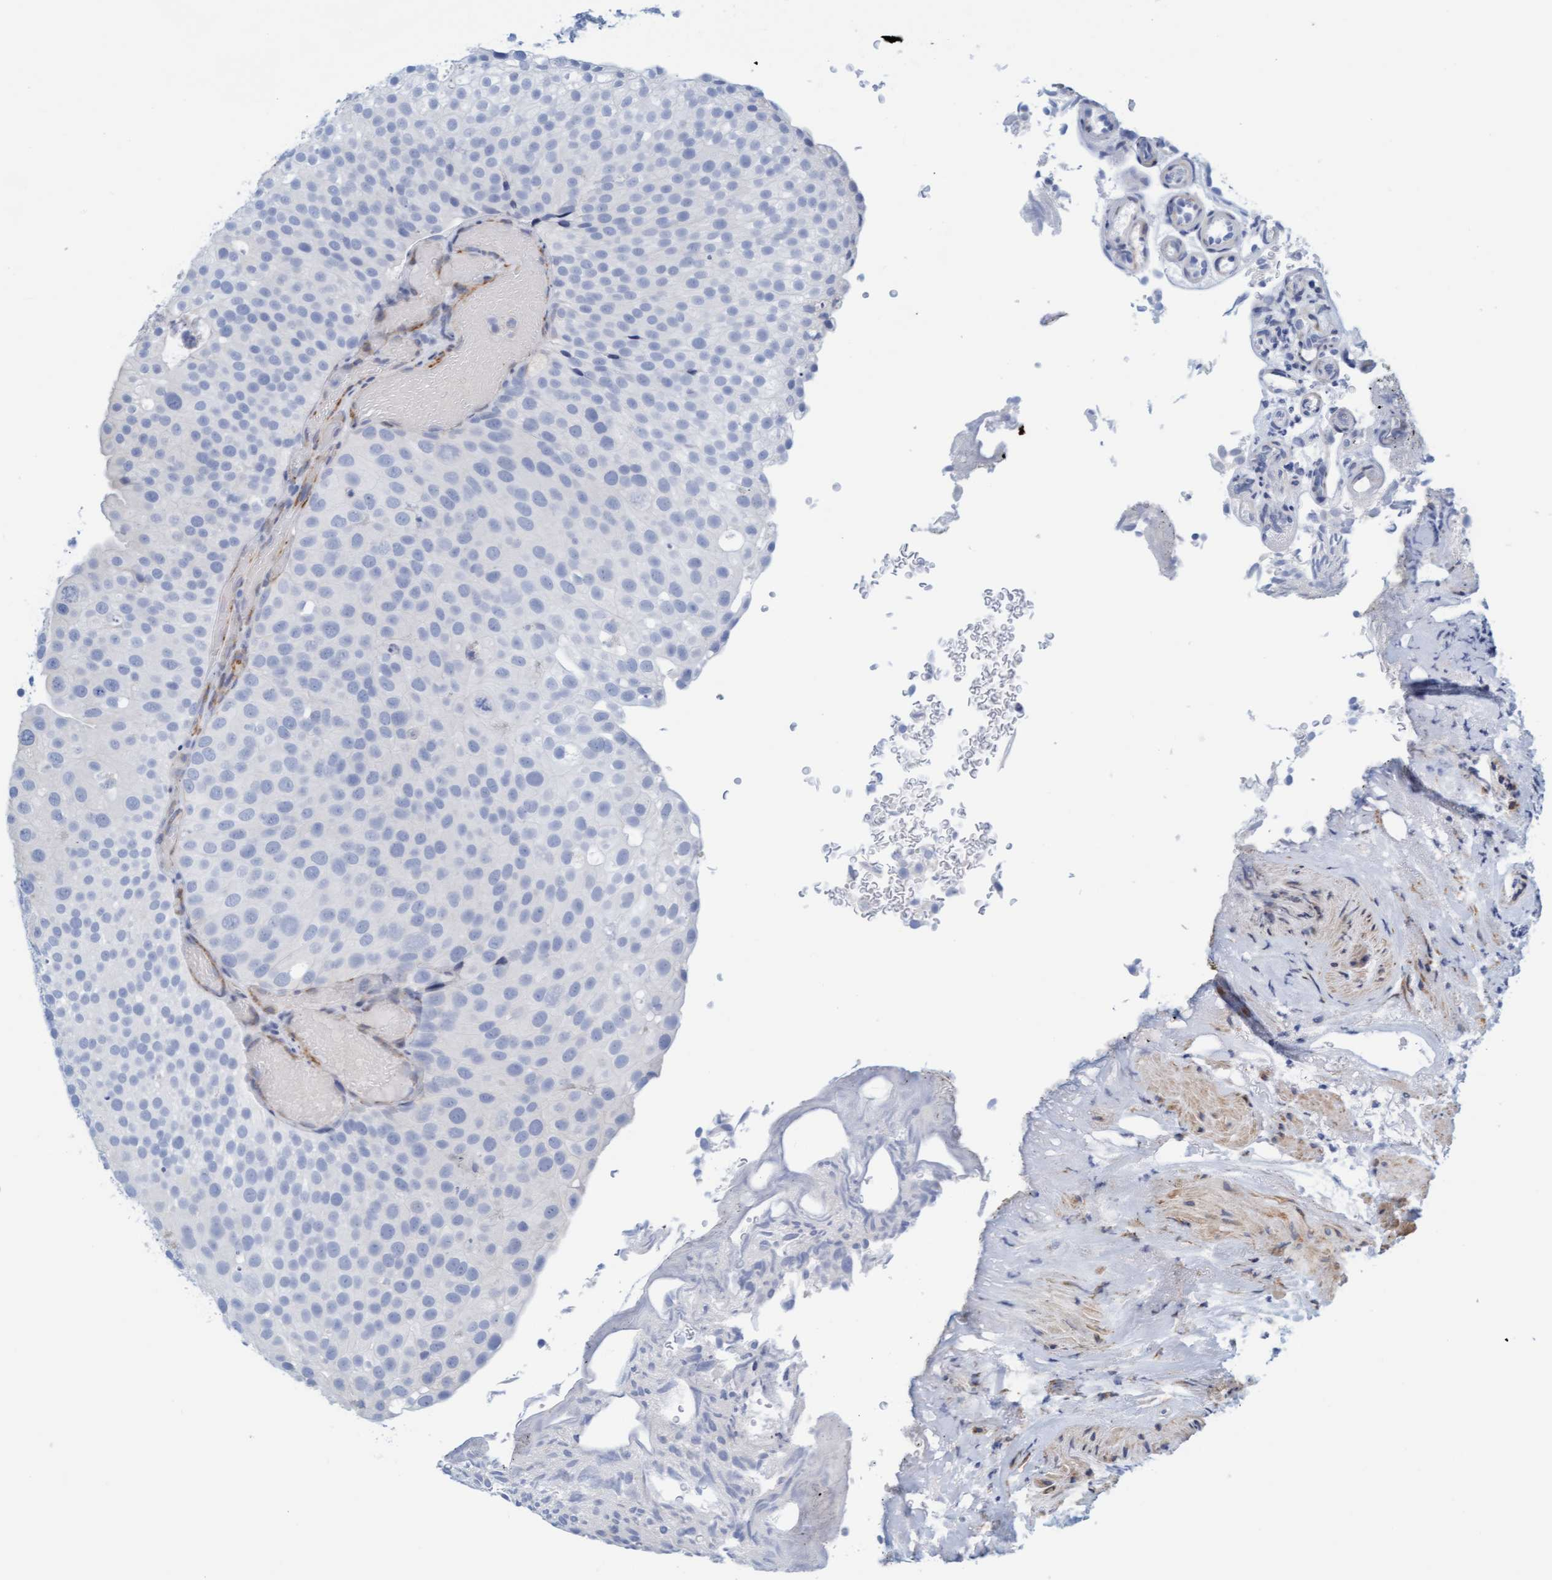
{"staining": {"intensity": "negative", "quantity": "none", "location": "none"}, "tissue": "urothelial cancer", "cell_type": "Tumor cells", "image_type": "cancer", "snomed": [{"axis": "morphology", "description": "Urothelial carcinoma, Low grade"}, {"axis": "topography", "description": "Urinary bladder"}], "caption": "Immunohistochemistry image of urothelial cancer stained for a protein (brown), which shows no positivity in tumor cells. The staining is performed using DAB brown chromogen with nuclei counter-stained in using hematoxylin.", "gene": "MAP1B", "patient": {"sex": "male", "age": 78}}